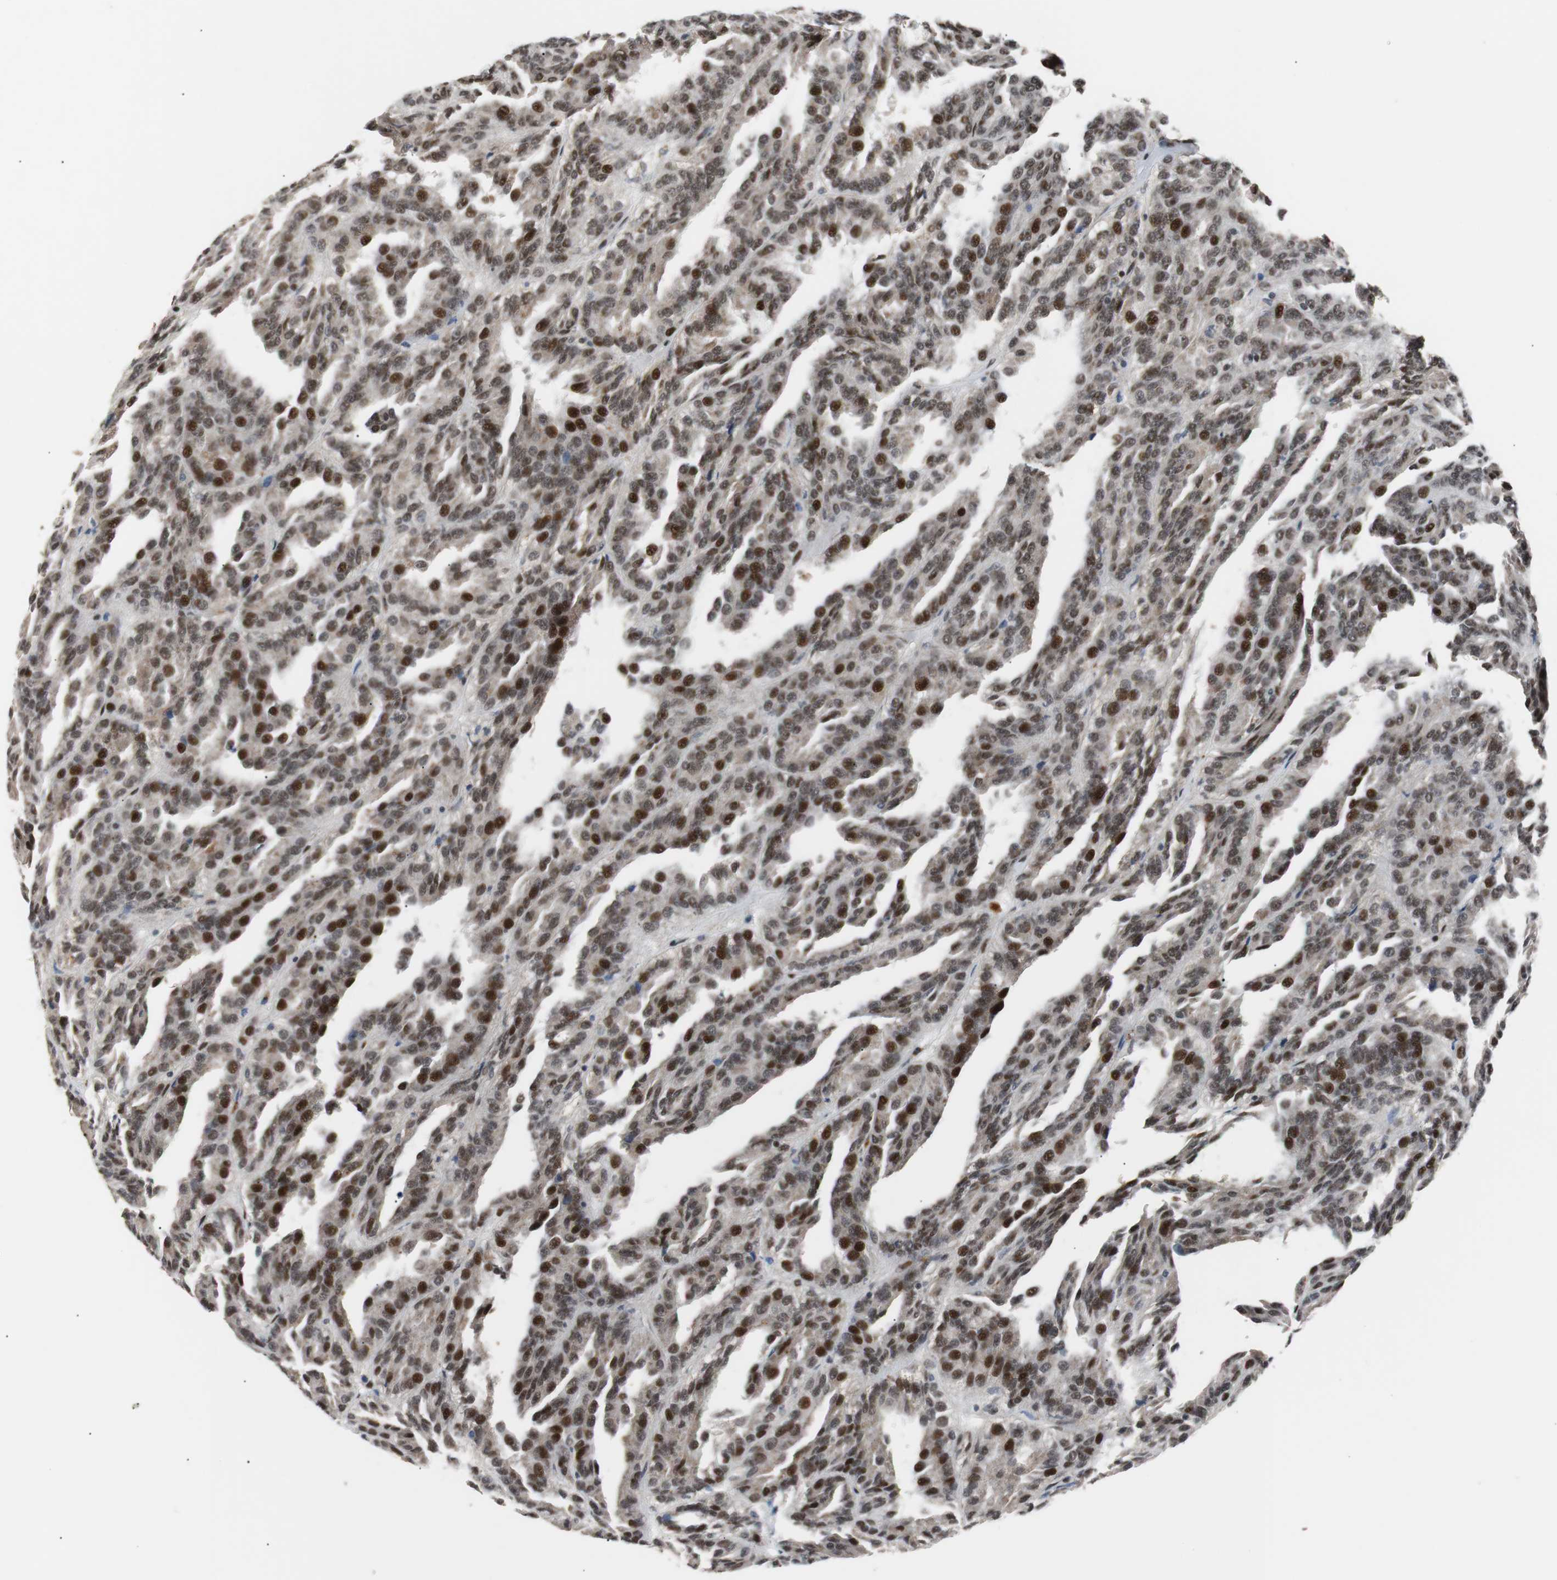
{"staining": {"intensity": "strong", "quantity": ">75%", "location": "nuclear"}, "tissue": "renal cancer", "cell_type": "Tumor cells", "image_type": "cancer", "snomed": [{"axis": "morphology", "description": "Adenocarcinoma, NOS"}, {"axis": "topography", "description": "Kidney"}], "caption": "Immunohistochemistry image of human renal cancer stained for a protein (brown), which demonstrates high levels of strong nuclear staining in about >75% of tumor cells.", "gene": "NBL1", "patient": {"sex": "male", "age": 46}}